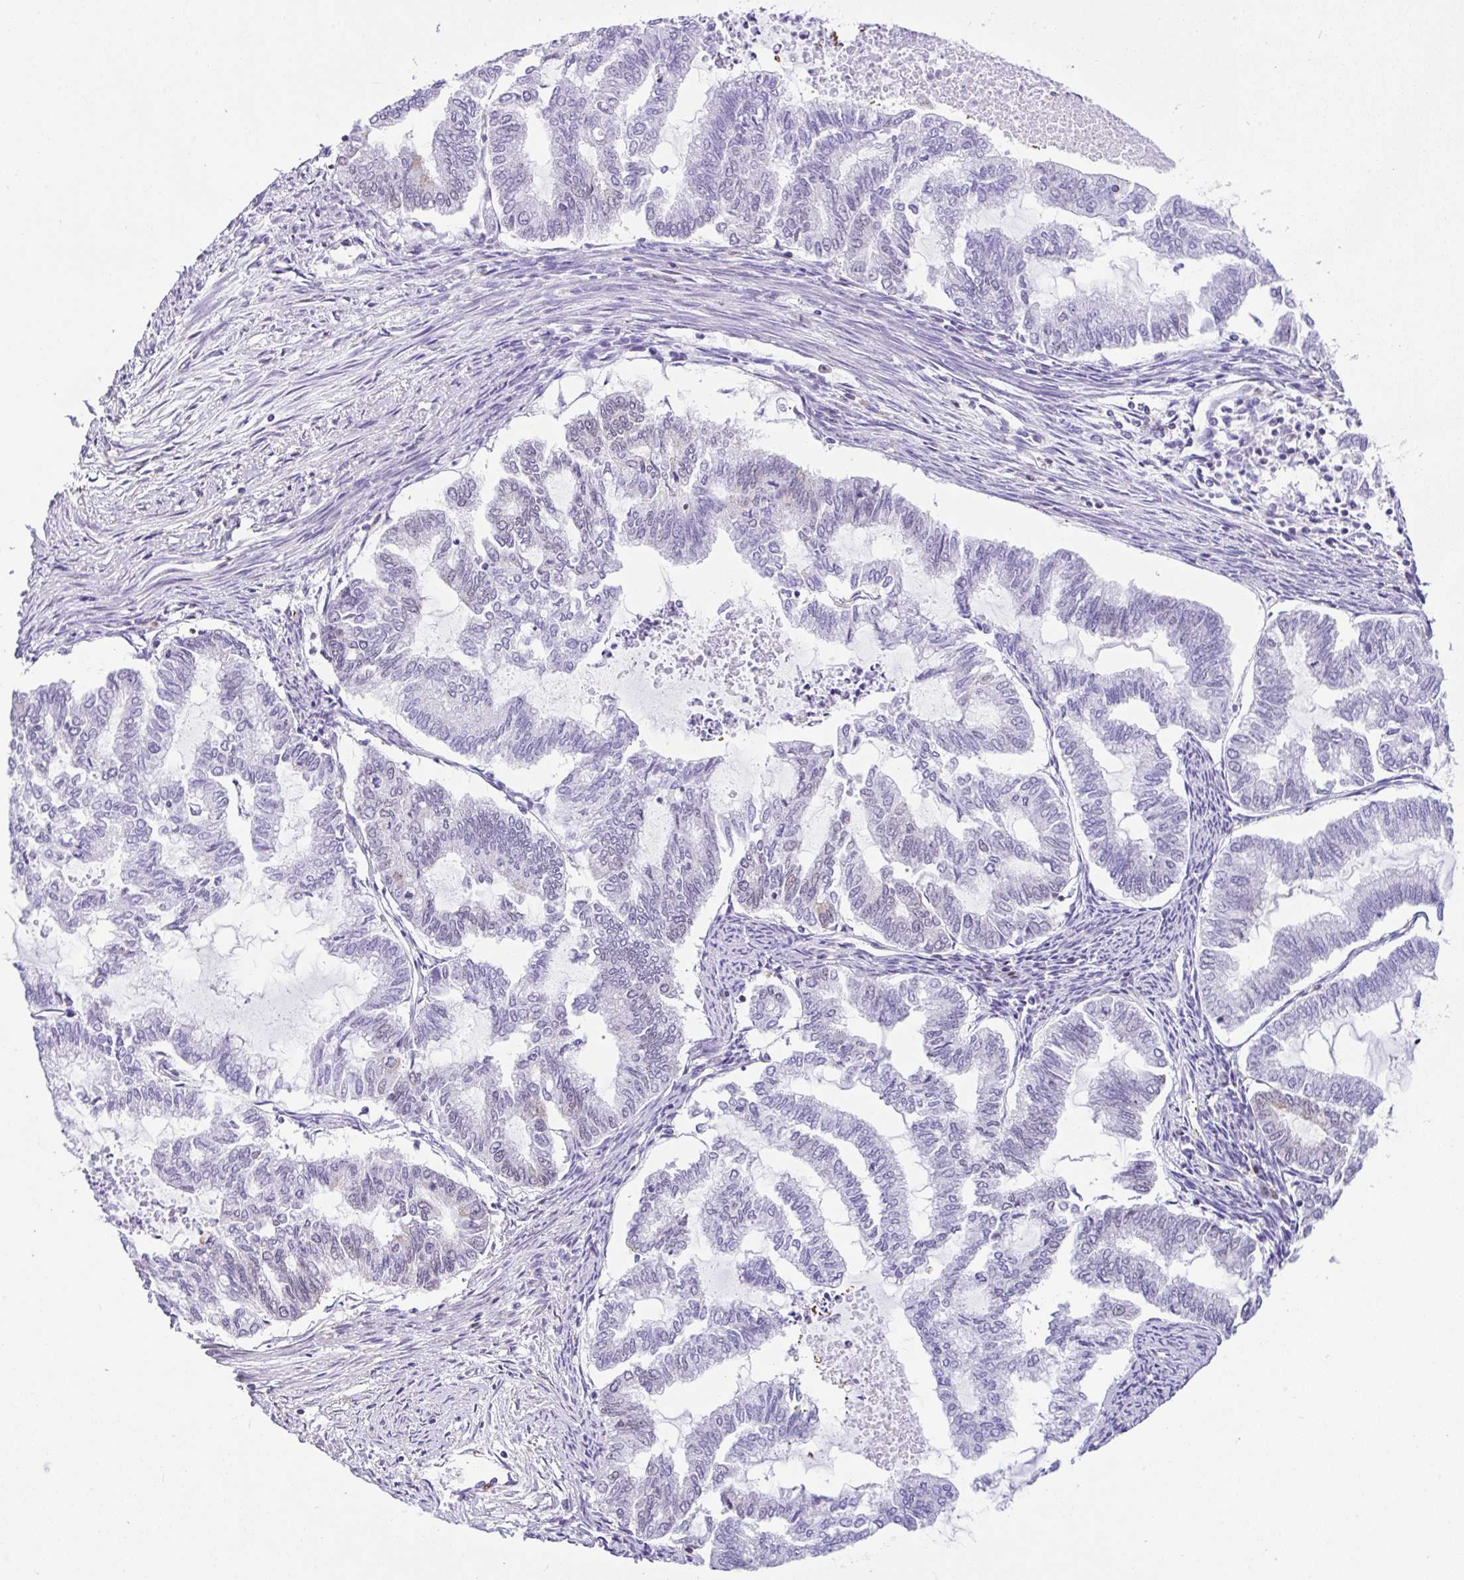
{"staining": {"intensity": "negative", "quantity": "none", "location": "none"}, "tissue": "endometrial cancer", "cell_type": "Tumor cells", "image_type": "cancer", "snomed": [{"axis": "morphology", "description": "Adenocarcinoma, NOS"}, {"axis": "topography", "description": "Endometrium"}], "caption": "Image shows no significant protein positivity in tumor cells of endometrial cancer (adenocarcinoma).", "gene": "GFPT2", "patient": {"sex": "female", "age": 79}}